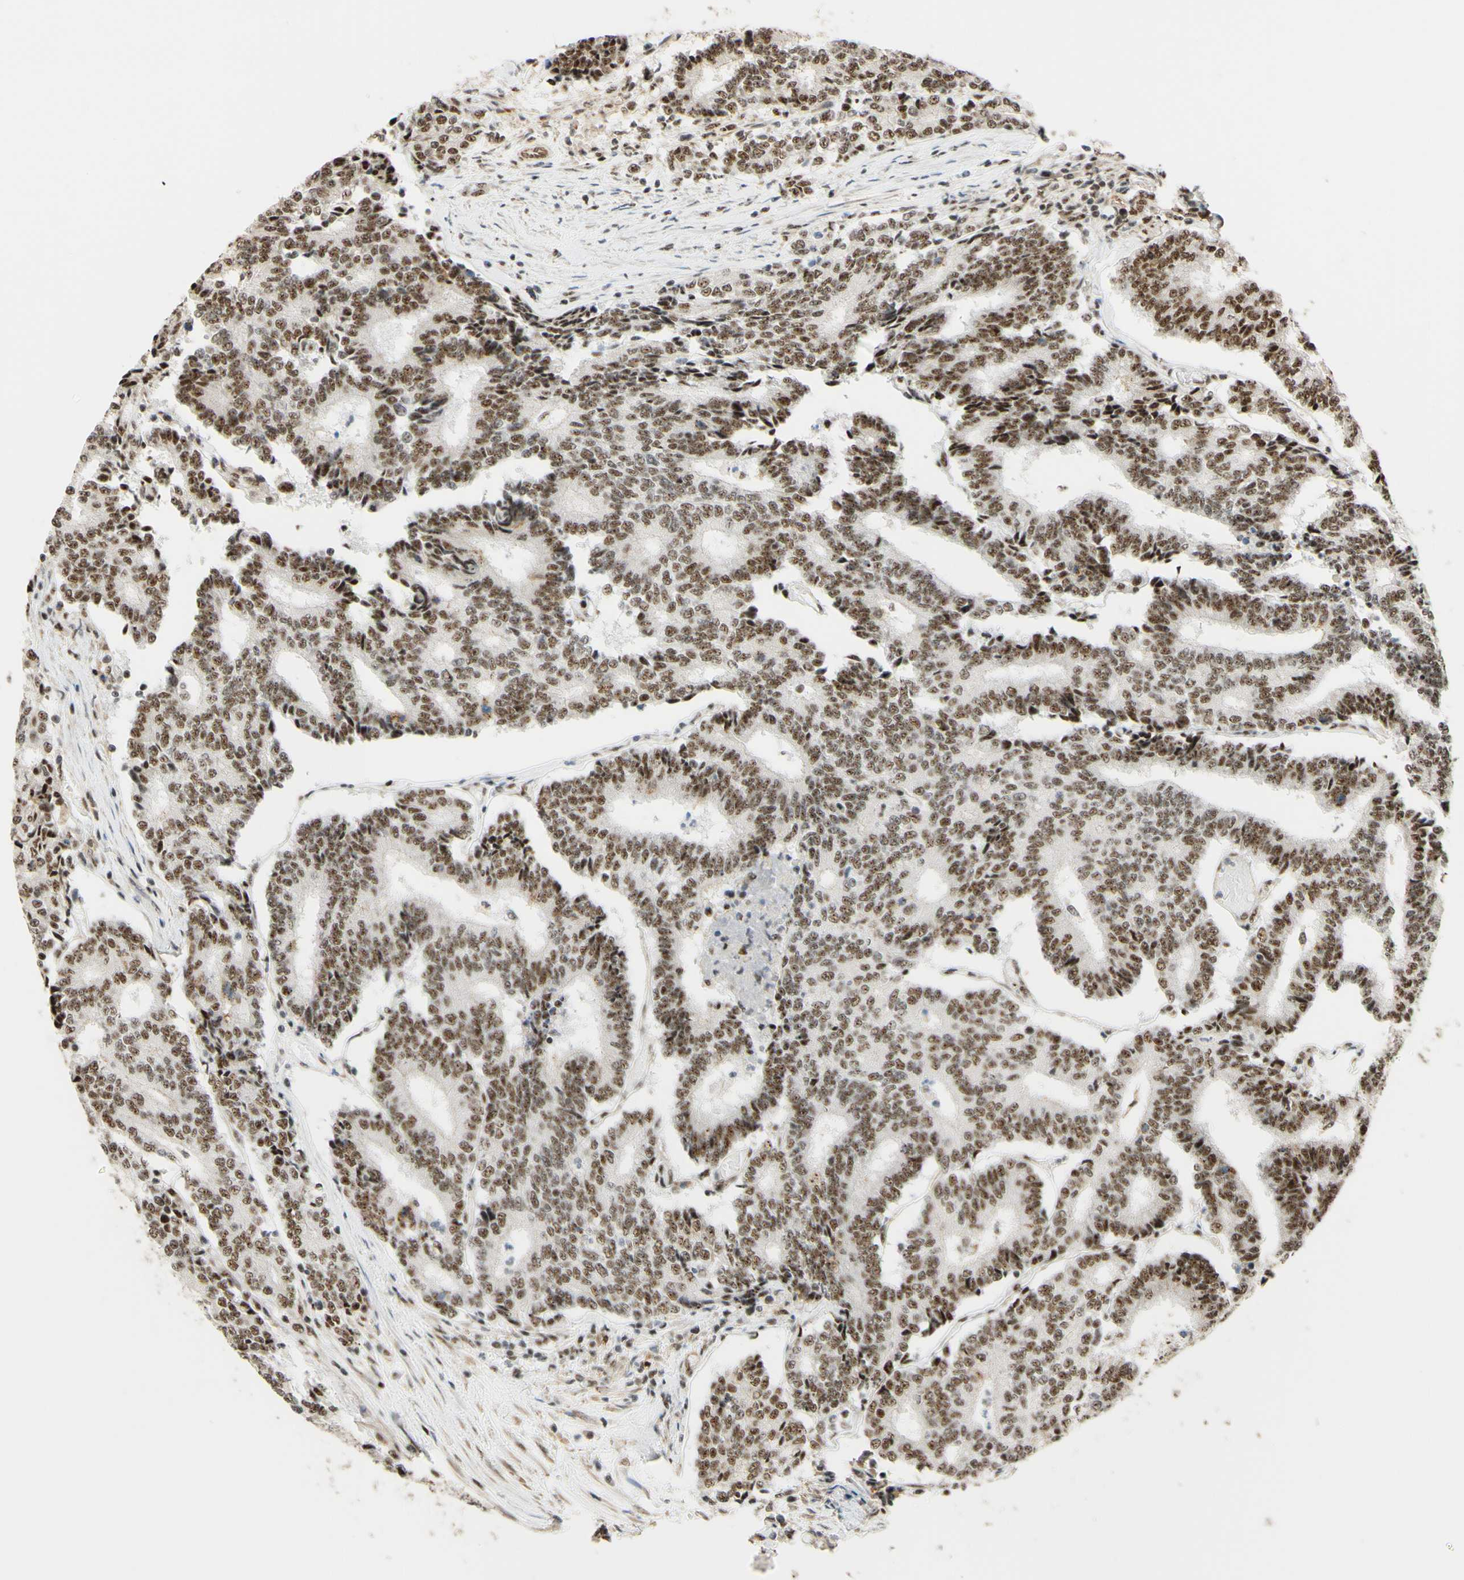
{"staining": {"intensity": "moderate", "quantity": ">75%", "location": "nuclear"}, "tissue": "prostate cancer", "cell_type": "Tumor cells", "image_type": "cancer", "snomed": [{"axis": "morphology", "description": "Normal tissue, NOS"}, {"axis": "morphology", "description": "Adenocarcinoma, High grade"}, {"axis": "topography", "description": "Prostate"}, {"axis": "topography", "description": "Seminal veicle"}], "caption": "Brown immunohistochemical staining in high-grade adenocarcinoma (prostate) displays moderate nuclear expression in about >75% of tumor cells. Nuclei are stained in blue.", "gene": "SAP18", "patient": {"sex": "male", "age": 55}}